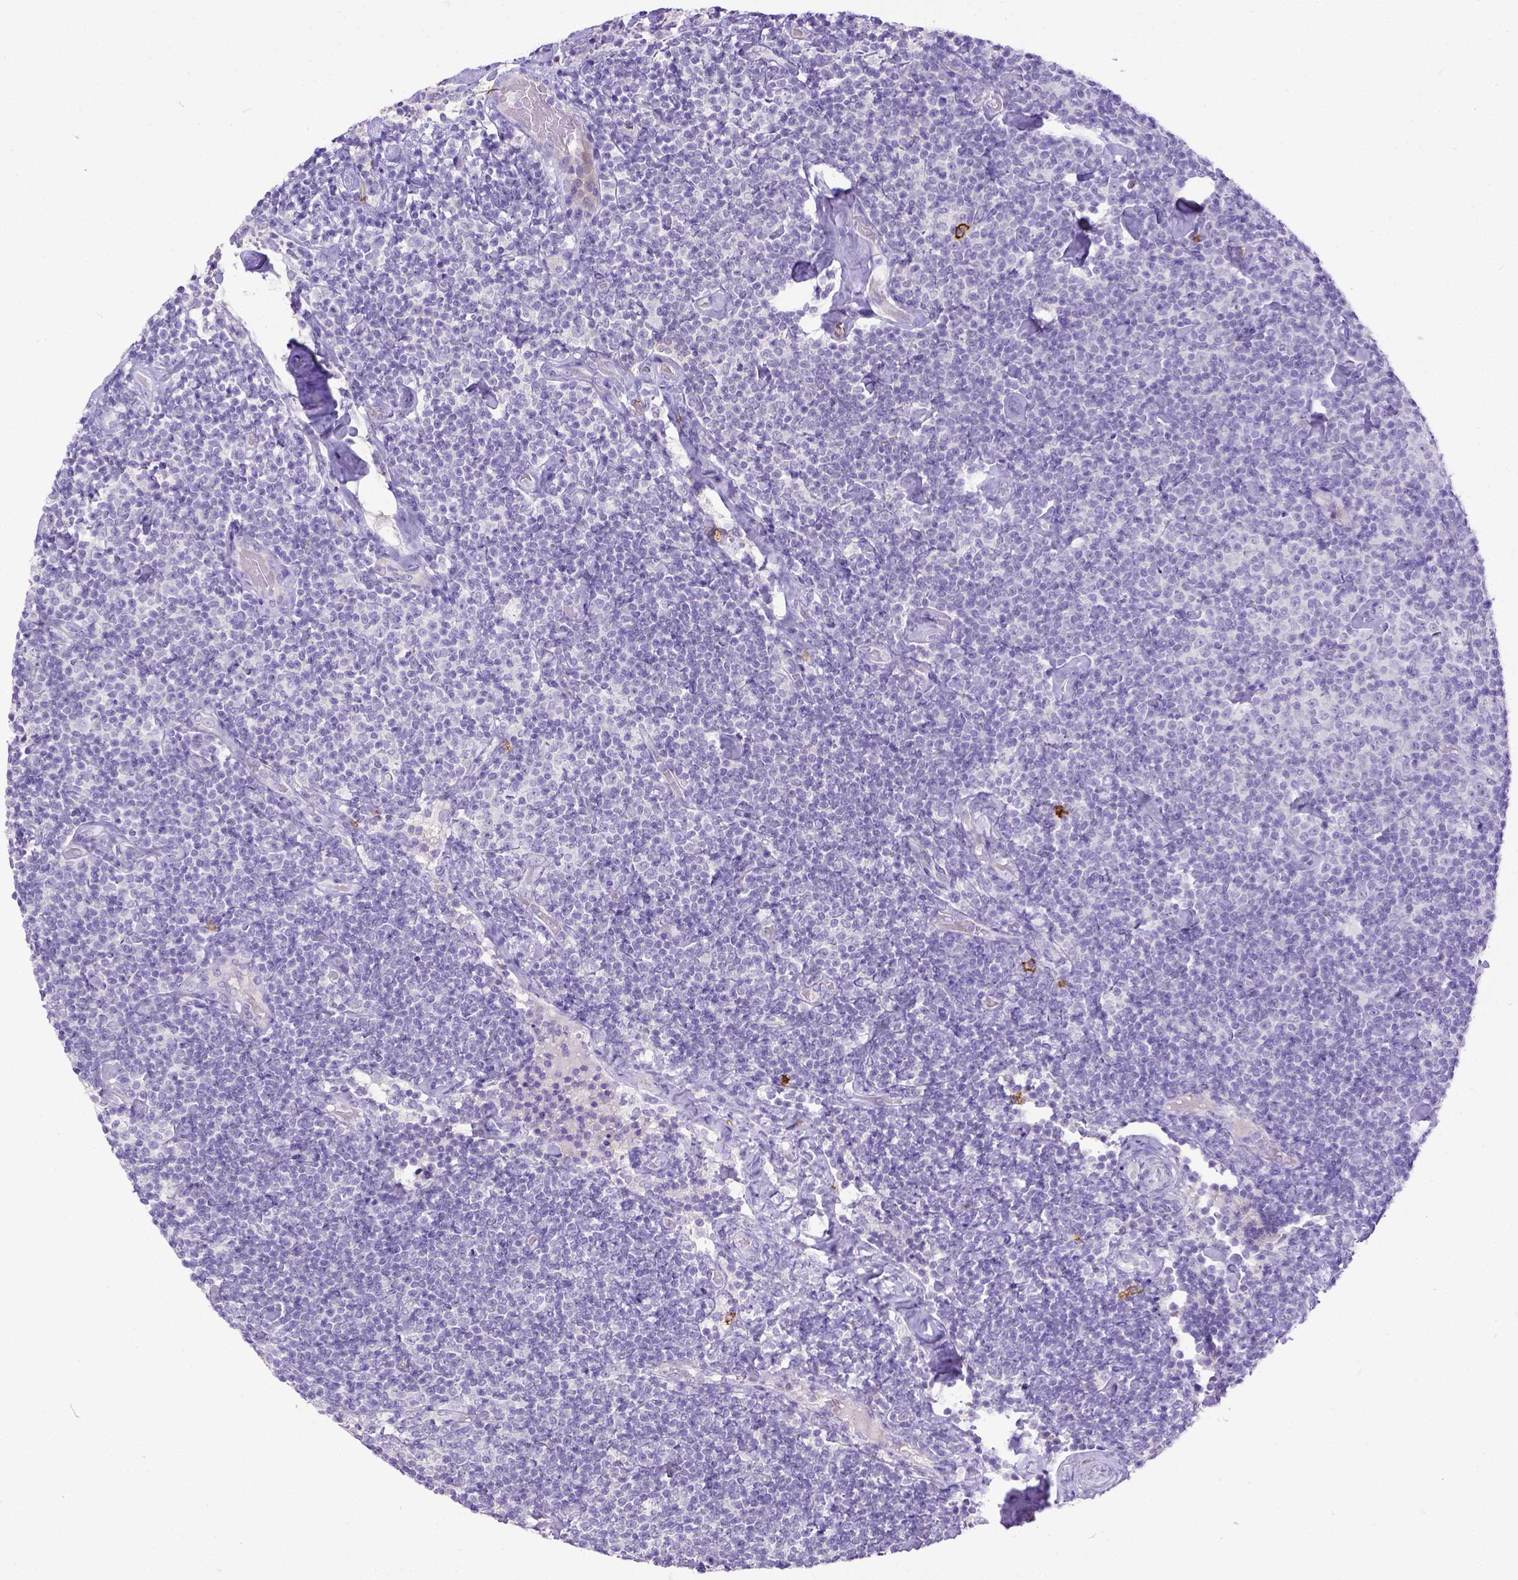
{"staining": {"intensity": "negative", "quantity": "none", "location": "none"}, "tissue": "lymphoma", "cell_type": "Tumor cells", "image_type": "cancer", "snomed": [{"axis": "morphology", "description": "Malignant lymphoma, non-Hodgkin's type, Low grade"}, {"axis": "topography", "description": "Lymph node"}], "caption": "Immunohistochemistry histopathology image of low-grade malignant lymphoma, non-Hodgkin's type stained for a protein (brown), which reveals no staining in tumor cells.", "gene": "KIT", "patient": {"sex": "male", "age": 81}}